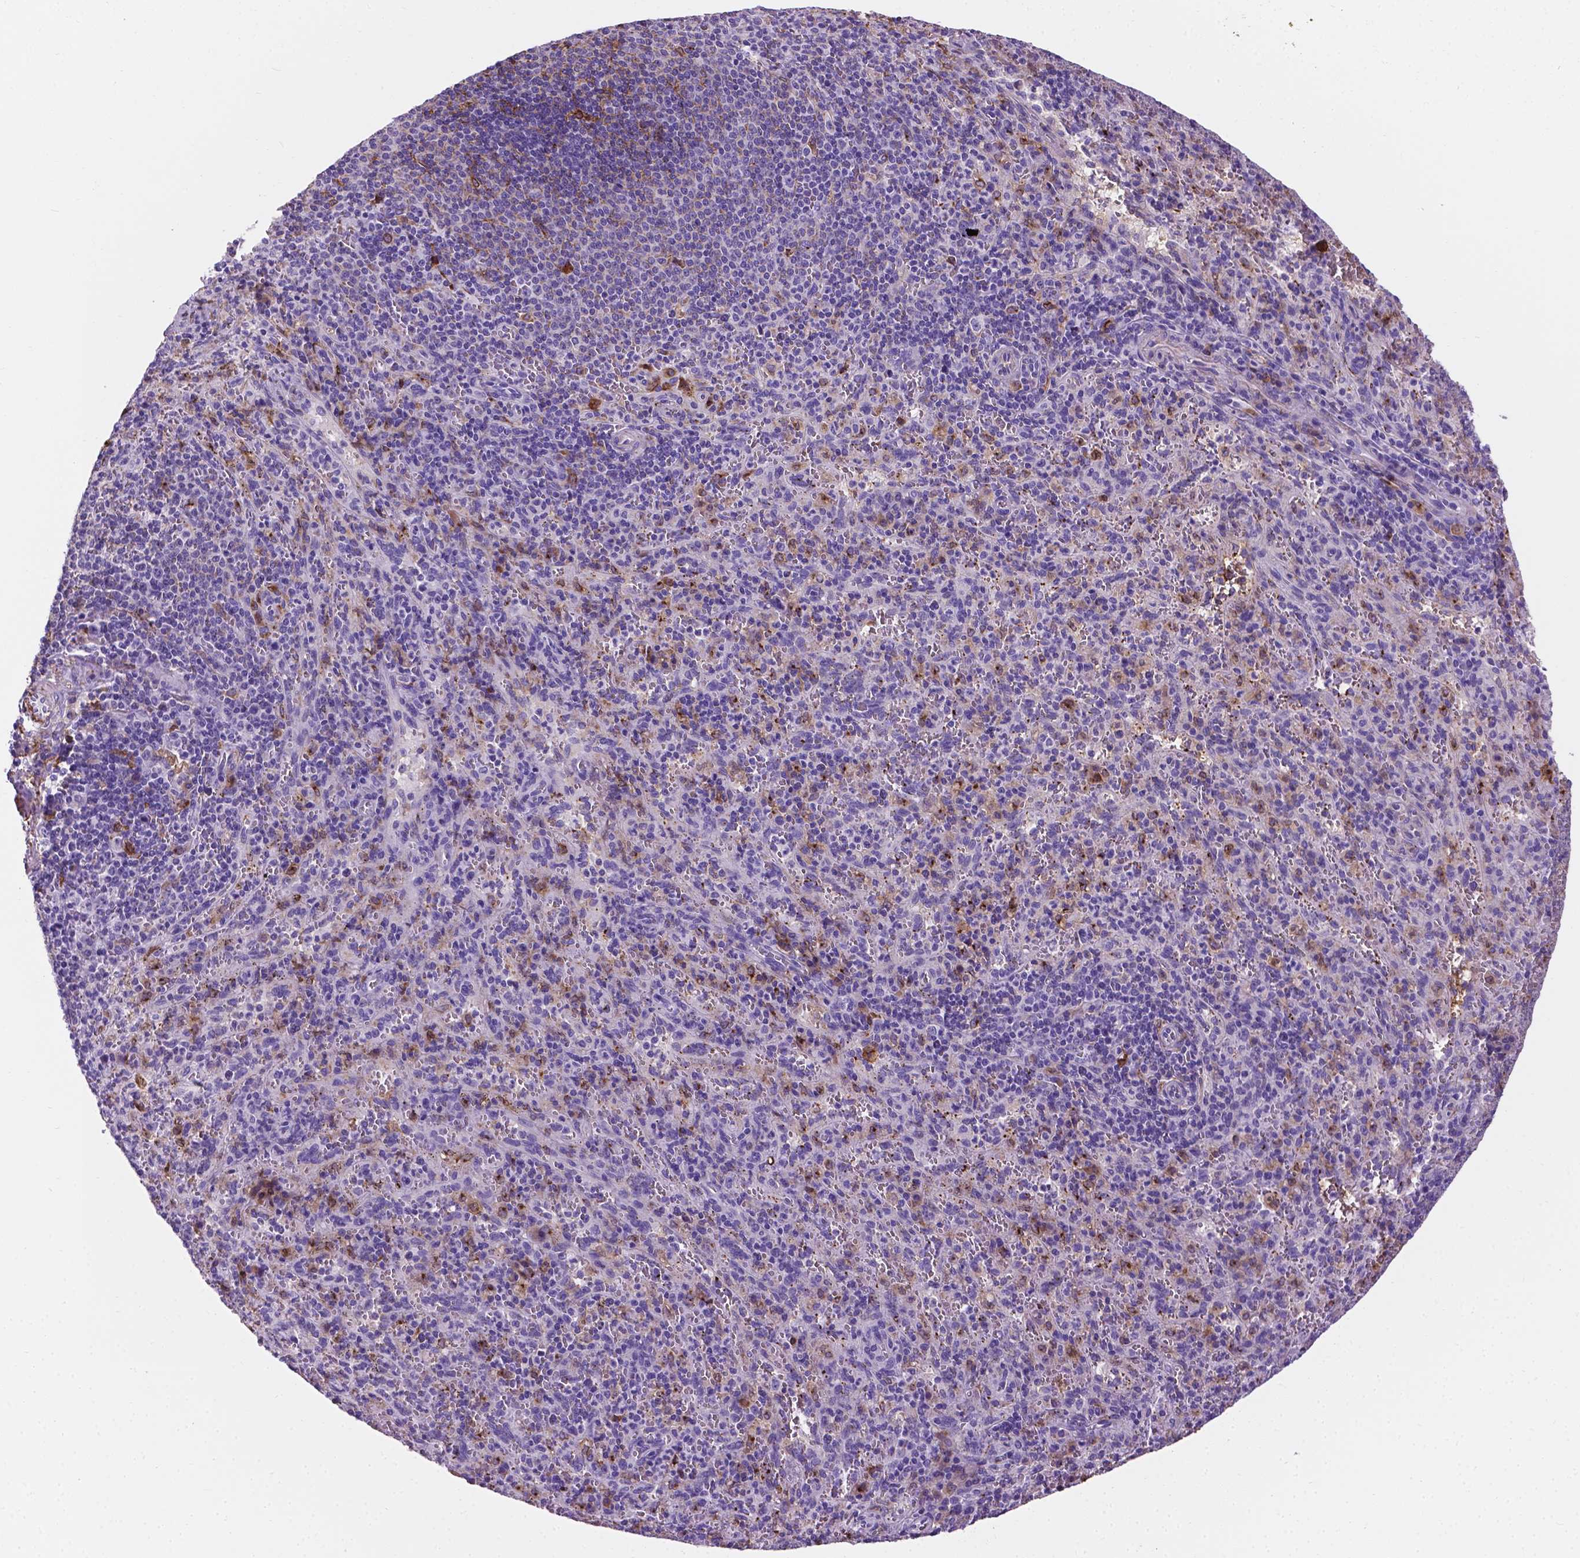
{"staining": {"intensity": "negative", "quantity": "none", "location": "none"}, "tissue": "spleen", "cell_type": "Cells in red pulp", "image_type": "normal", "snomed": [{"axis": "morphology", "description": "Normal tissue, NOS"}, {"axis": "topography", "description": "Spleen"}], "caption": "A high-resolution image shows immunohistochemistry (IHC) staining of benign spleen, which exhibits no significant staining in cells in red pulp. Brightfield microscopy of IHC stained with DAB (brown) and hematoxylin (blue), captured at high magnification.", "gene": "APOE", "patient": {"sex": "male", "age": 57}}